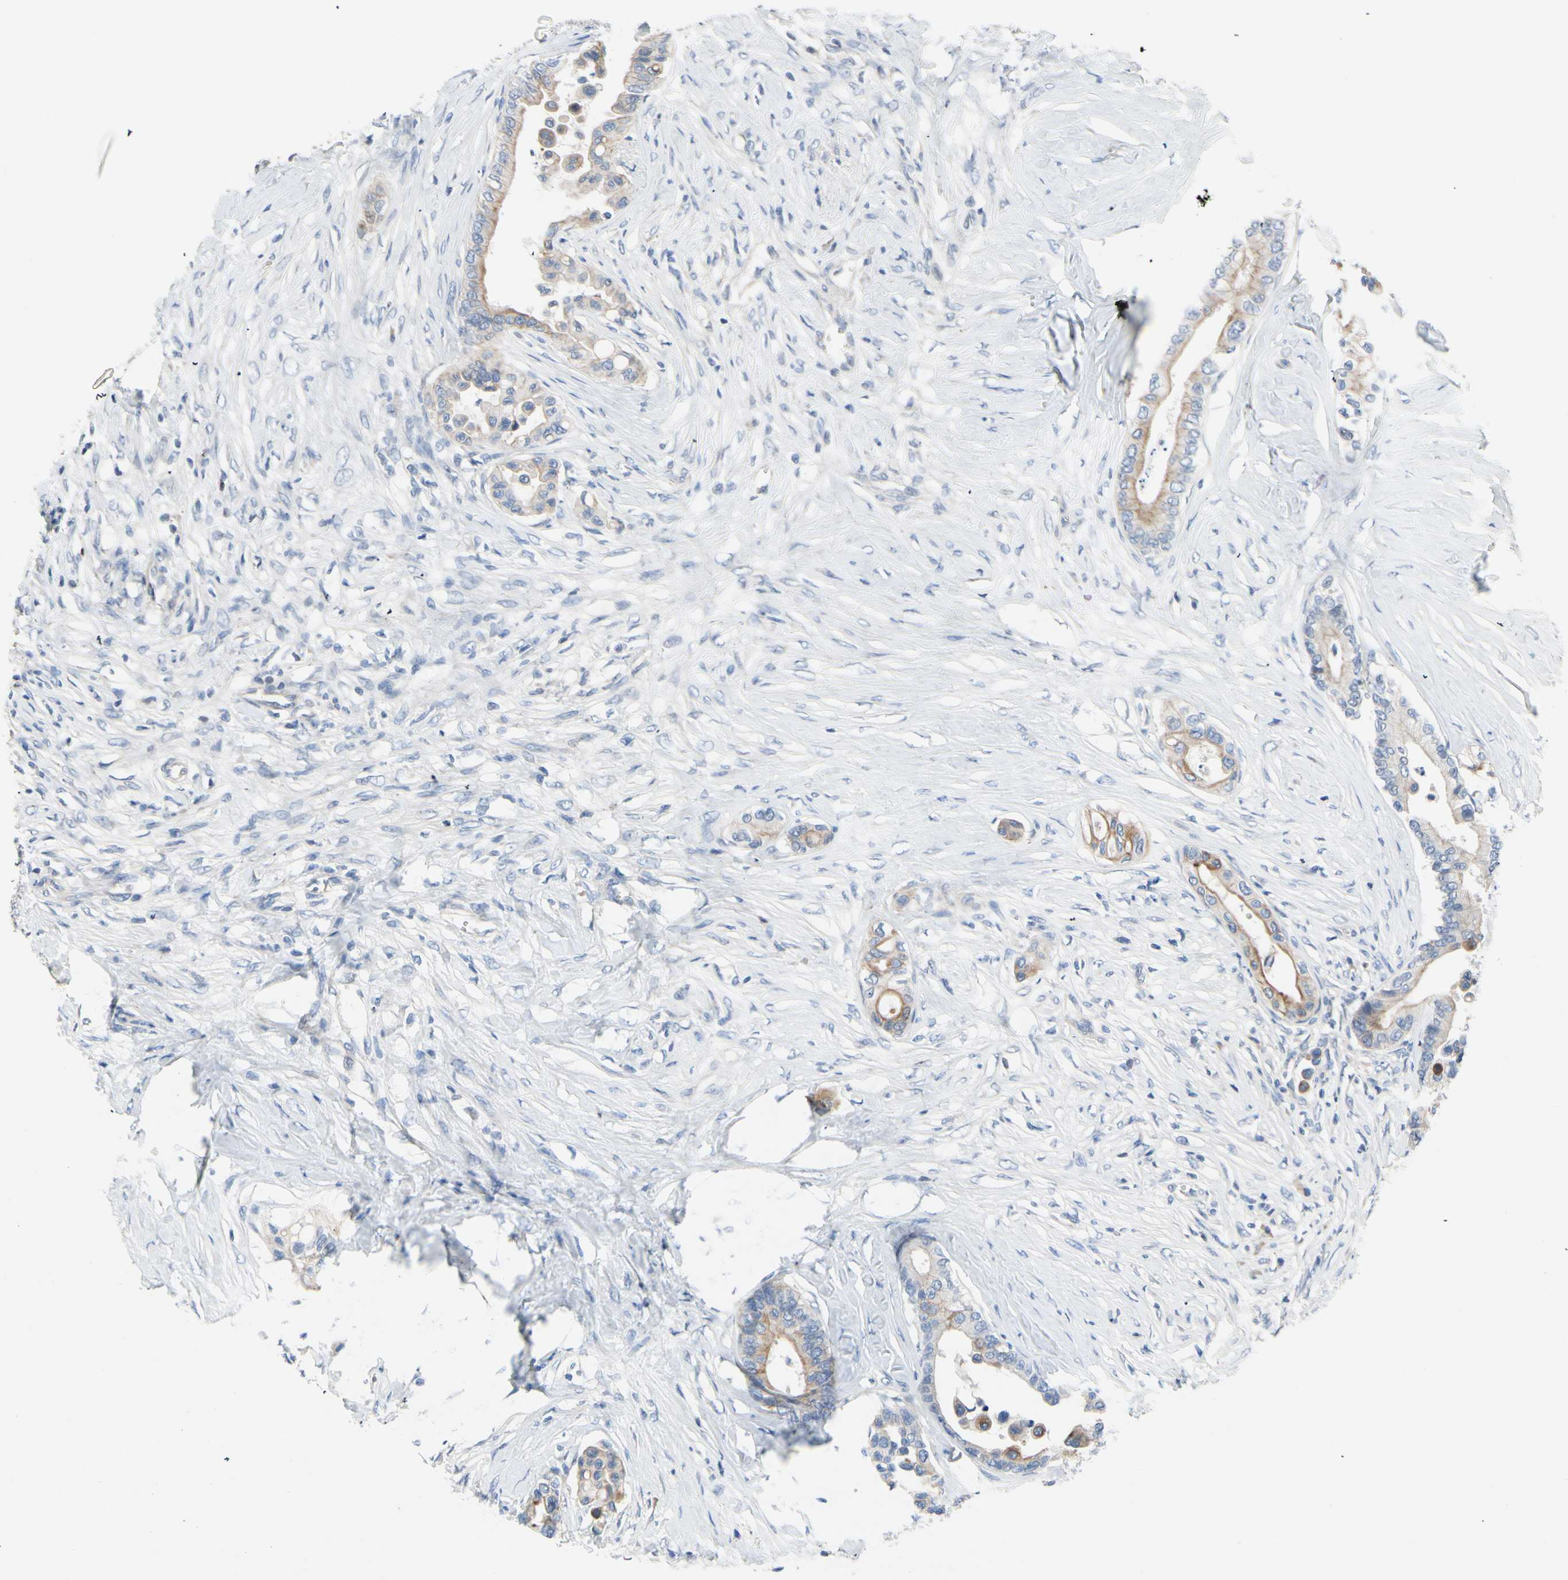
{"staining": {"intensity": "moderate", "quantity": "25%-75%", "location": "cytoplasmic/membranous"}, "tissue": "colorectal cancer", "cell_type": "Tumor cells", "image_type": "cancer", "snomed": [{"axis": "morphology", "description": "Normal tissue, NOS"}, {"axis": "morphology", "description": "Adenocarcinoma, NOS"}, {"axis": "topography", "description": "Colon"}], "caption": "Adenocarcinoma (colorectal) stained with a protein marker exhibits moderate staining in tumor cells.", "gene": "ZNF132", "patient": {"sex": "male", "age": 82}}